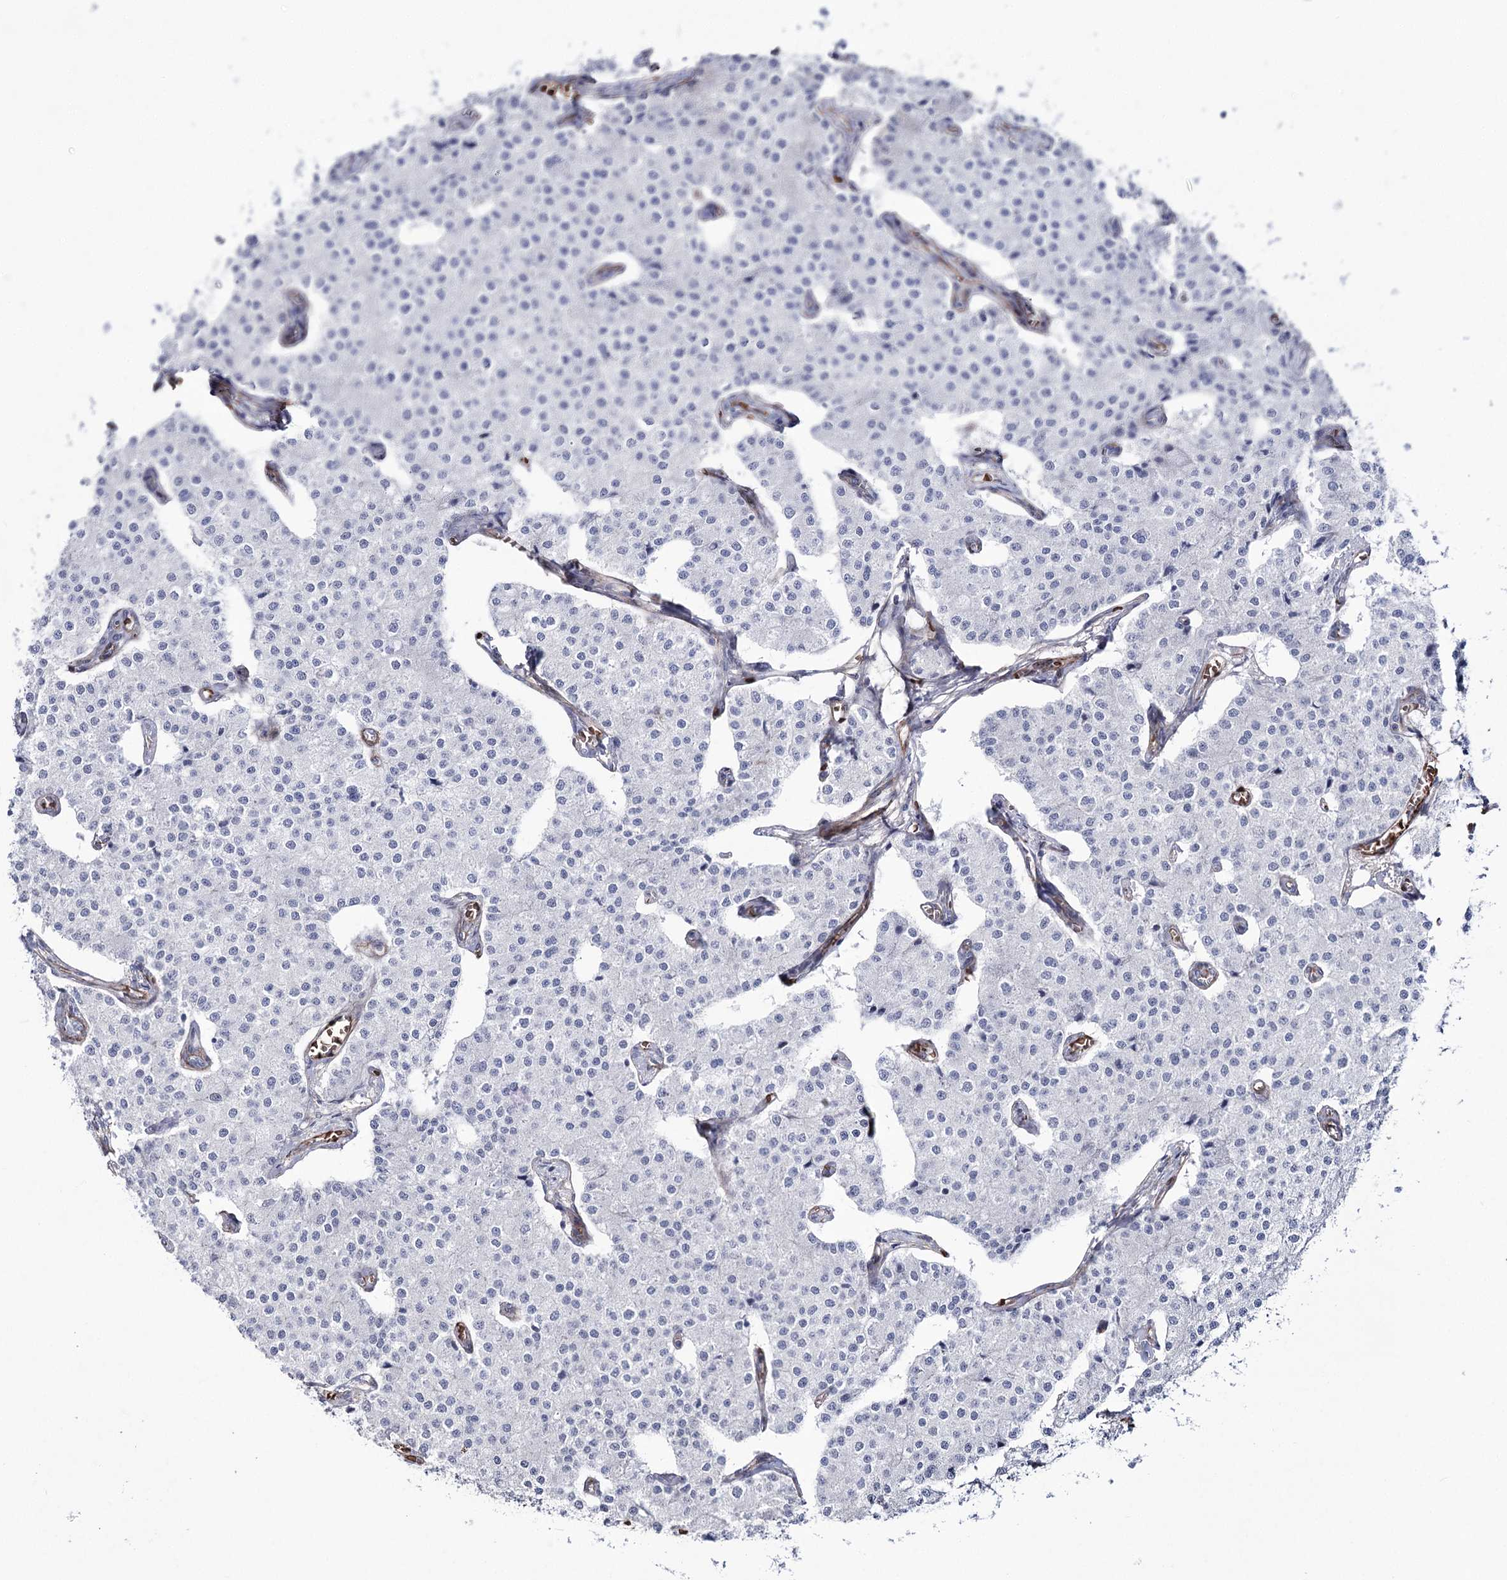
{"staining": {"intensity": "negative", "quantity": "none", "location": "none"}, "tissue": "carcinoid", "cell_type": "Tumor cells", "image_type": "cancer", "snomed": [{"axis": "morphology", "description": "Carcinoid, malignant, NOS"}, {"axis": "topography", "description": "Colon"}], "caption": "IHC of carcinoid (malignant) exhibits no positivity in tumor cells.", "gene": "ARHGAP20", "patient": {"sex": "female", "age": 52}}